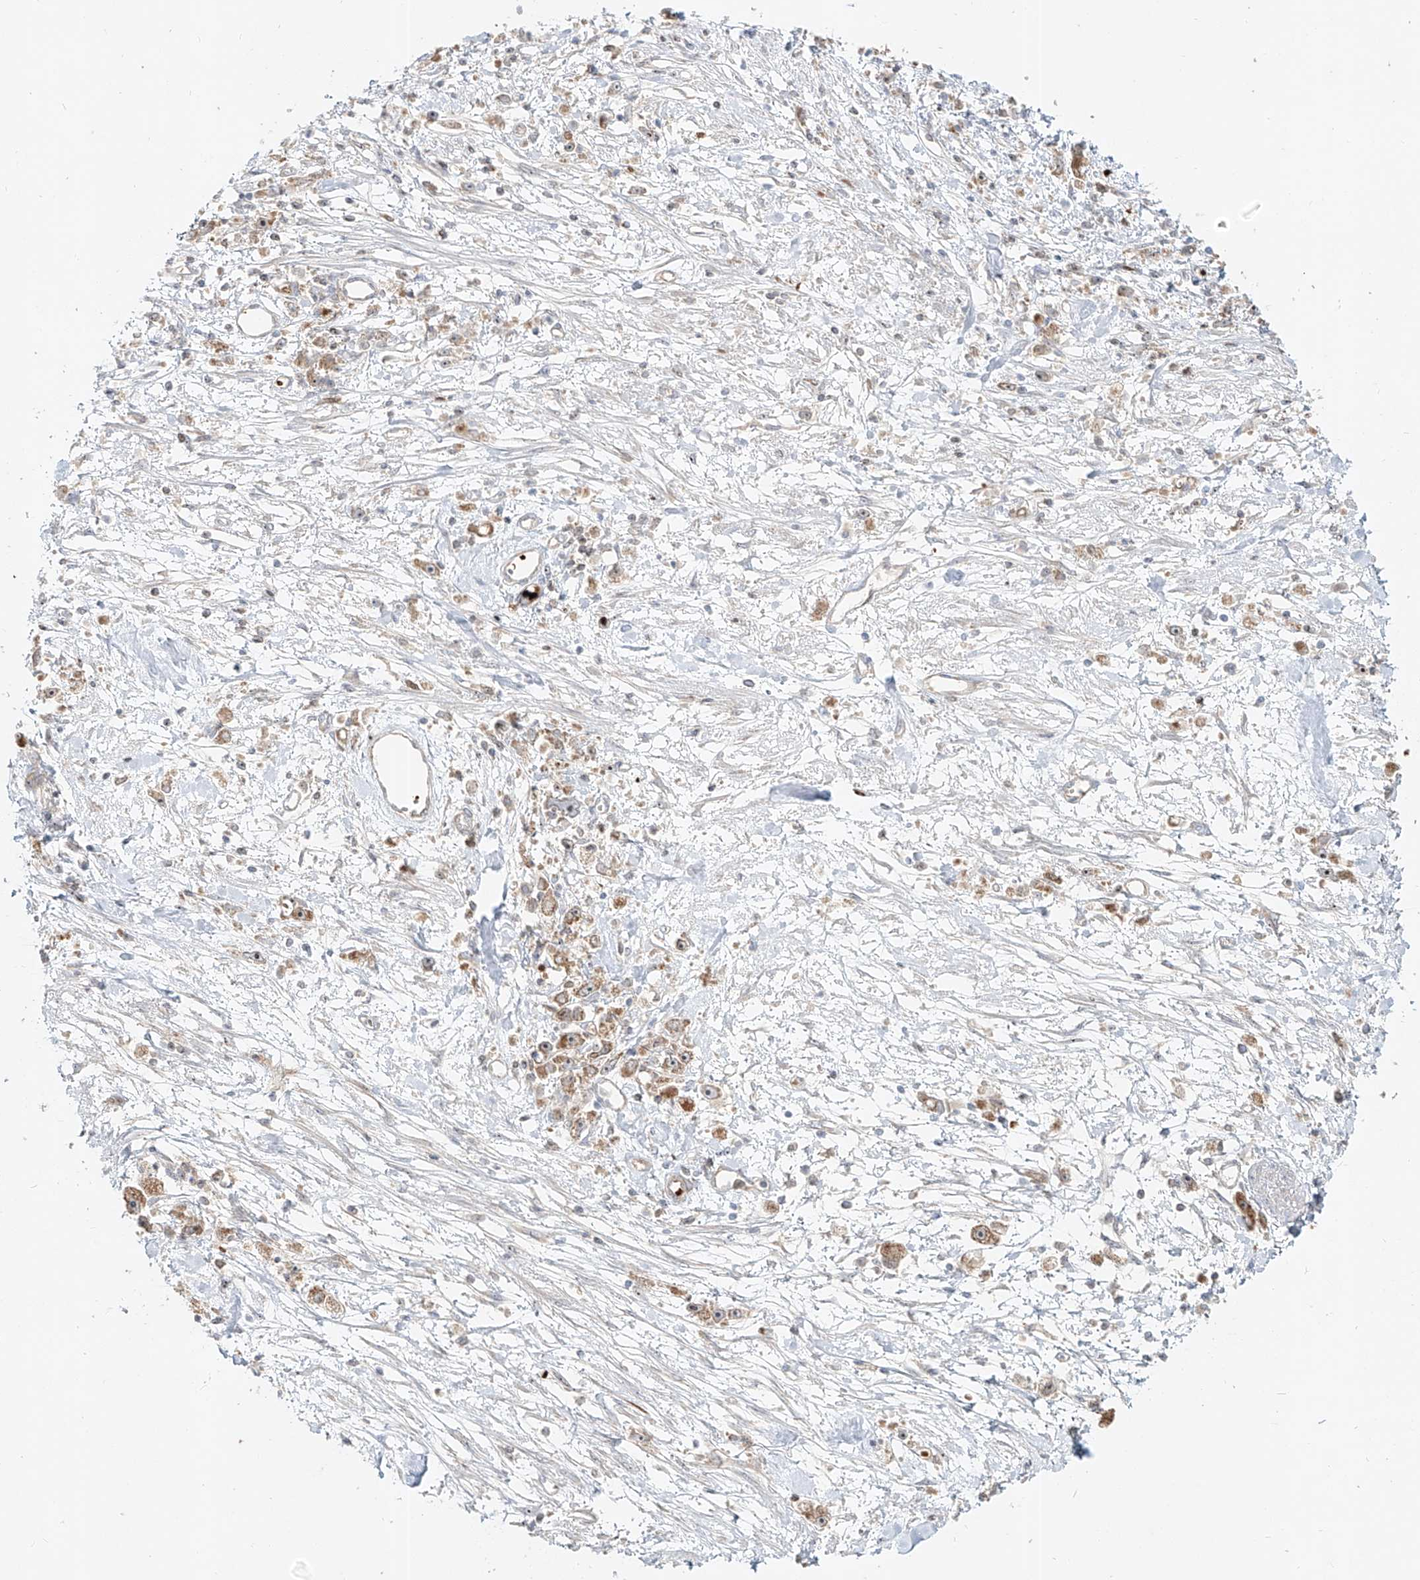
{"staining": {"intensity": "moderate", "quantity": ">75%", "location": "cytoplasmic/membranous"}, "tissue": "stomach cancer", "cell_type": "Tumor cells", "image_type": "cancer", "snomed": [{"axis": "morphology", "description": "Adenocarcinoma, NOS"}, {"axis": "topography", "description": "Stomach"}], "caption": "Stomach cancer stained with DAB (3,3'-diaminobenzidine) immunohistochemistry (IHC) shows medium levels of moderate cytoplasmic/membranous staining in about >75% of tumor cells.", "gene": "FGD2", "patient": {"sex": "female", "age": 59}}